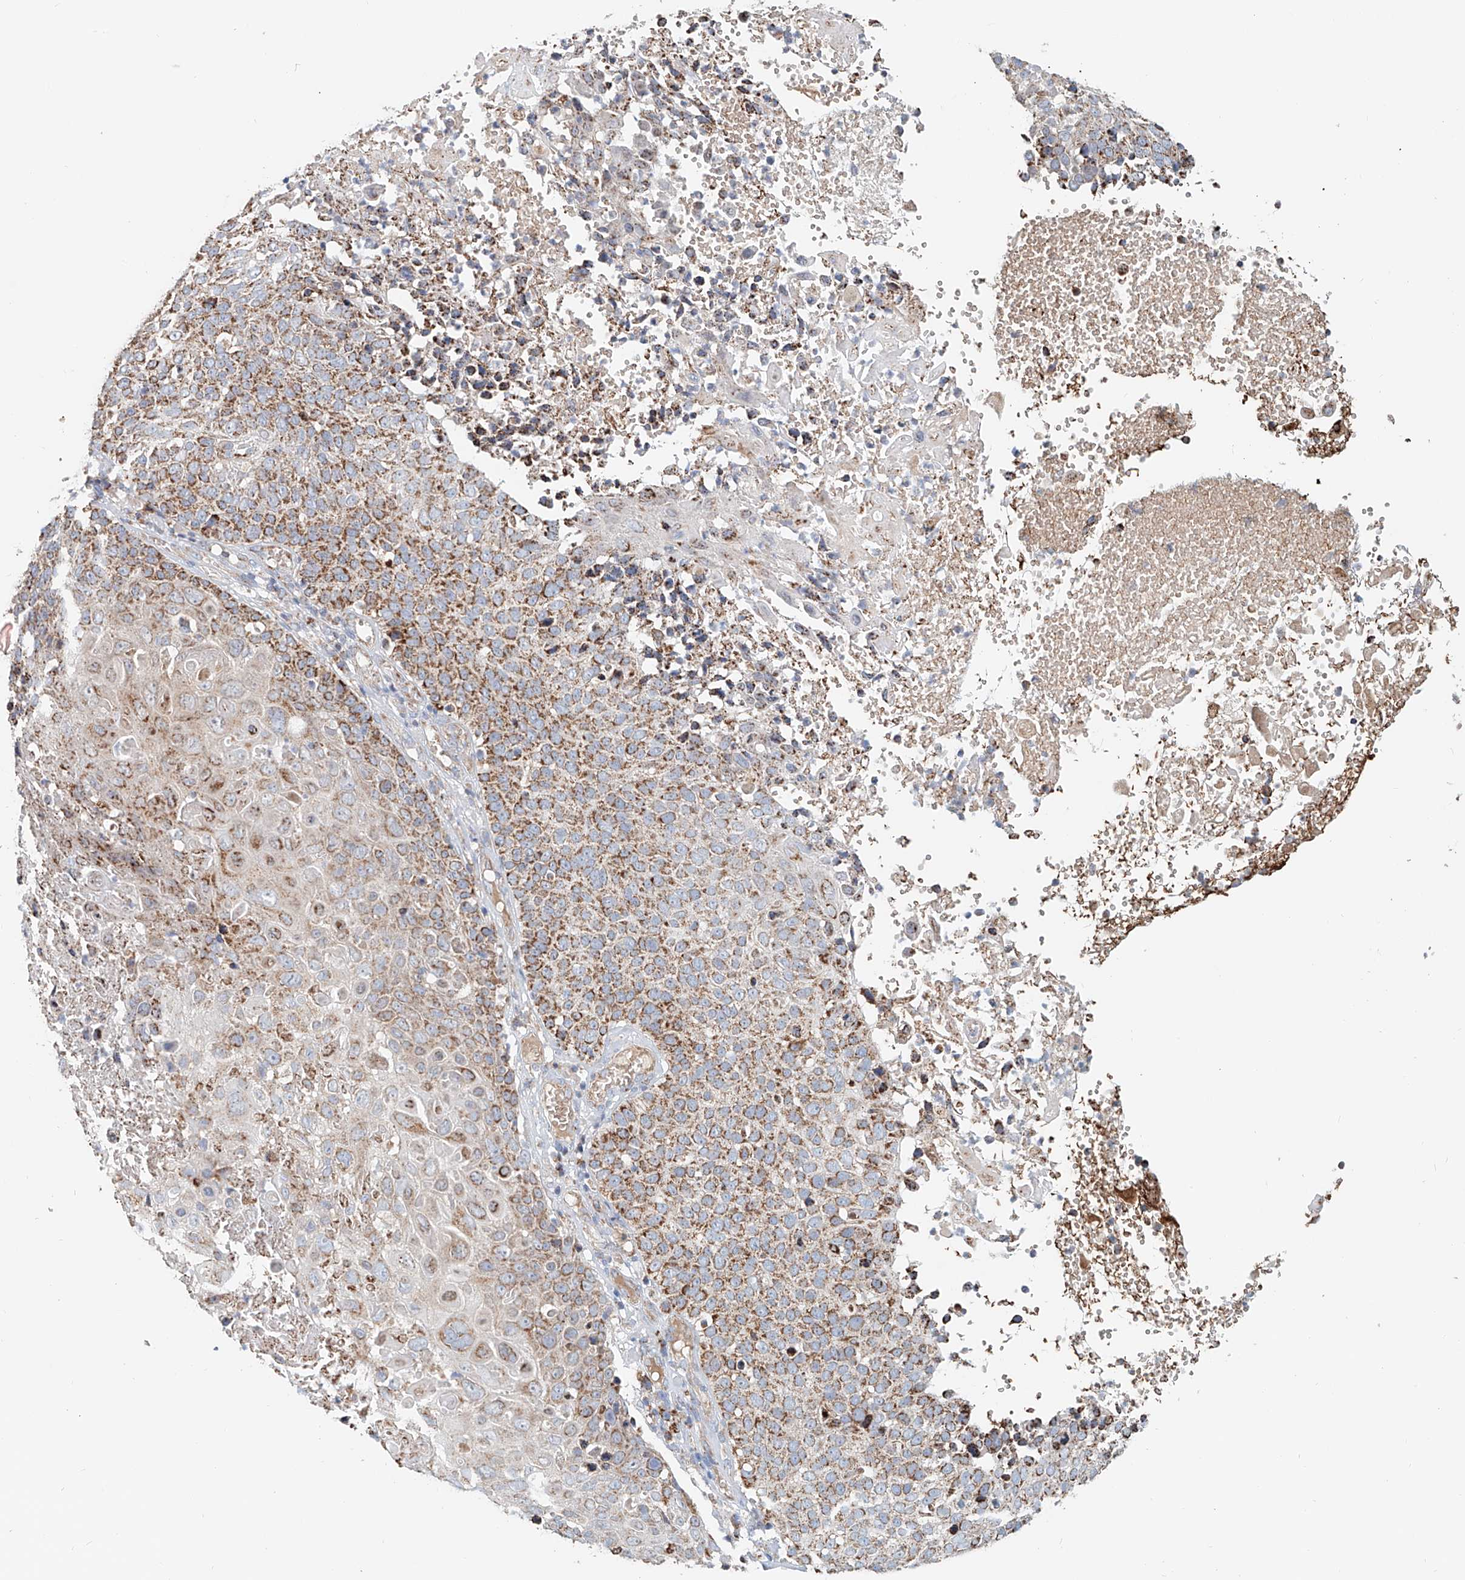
{"staining": {"intensity": "moderate", "quantity": ">75%", "location": "cytoplasmic/membranous"}, "tissue": "cervical cancer", "cell_type": "Tumor cells", "image_type": "cancer", "snomed": [{"axis": "morphology", "description": "Squamous cell carcinoma, NOS"}, {"axis": "topography", "description": "Cervix"}], "caption": "An immunohistochemistry photomicrograph of tumor tissue is shown. Protein staining in brown highlights moderate cytoplasmic/membranous positivity in cervical cancer within tumor cells.", "gene": "CARD10", "patient": {"sex": "female", "age": 74}}